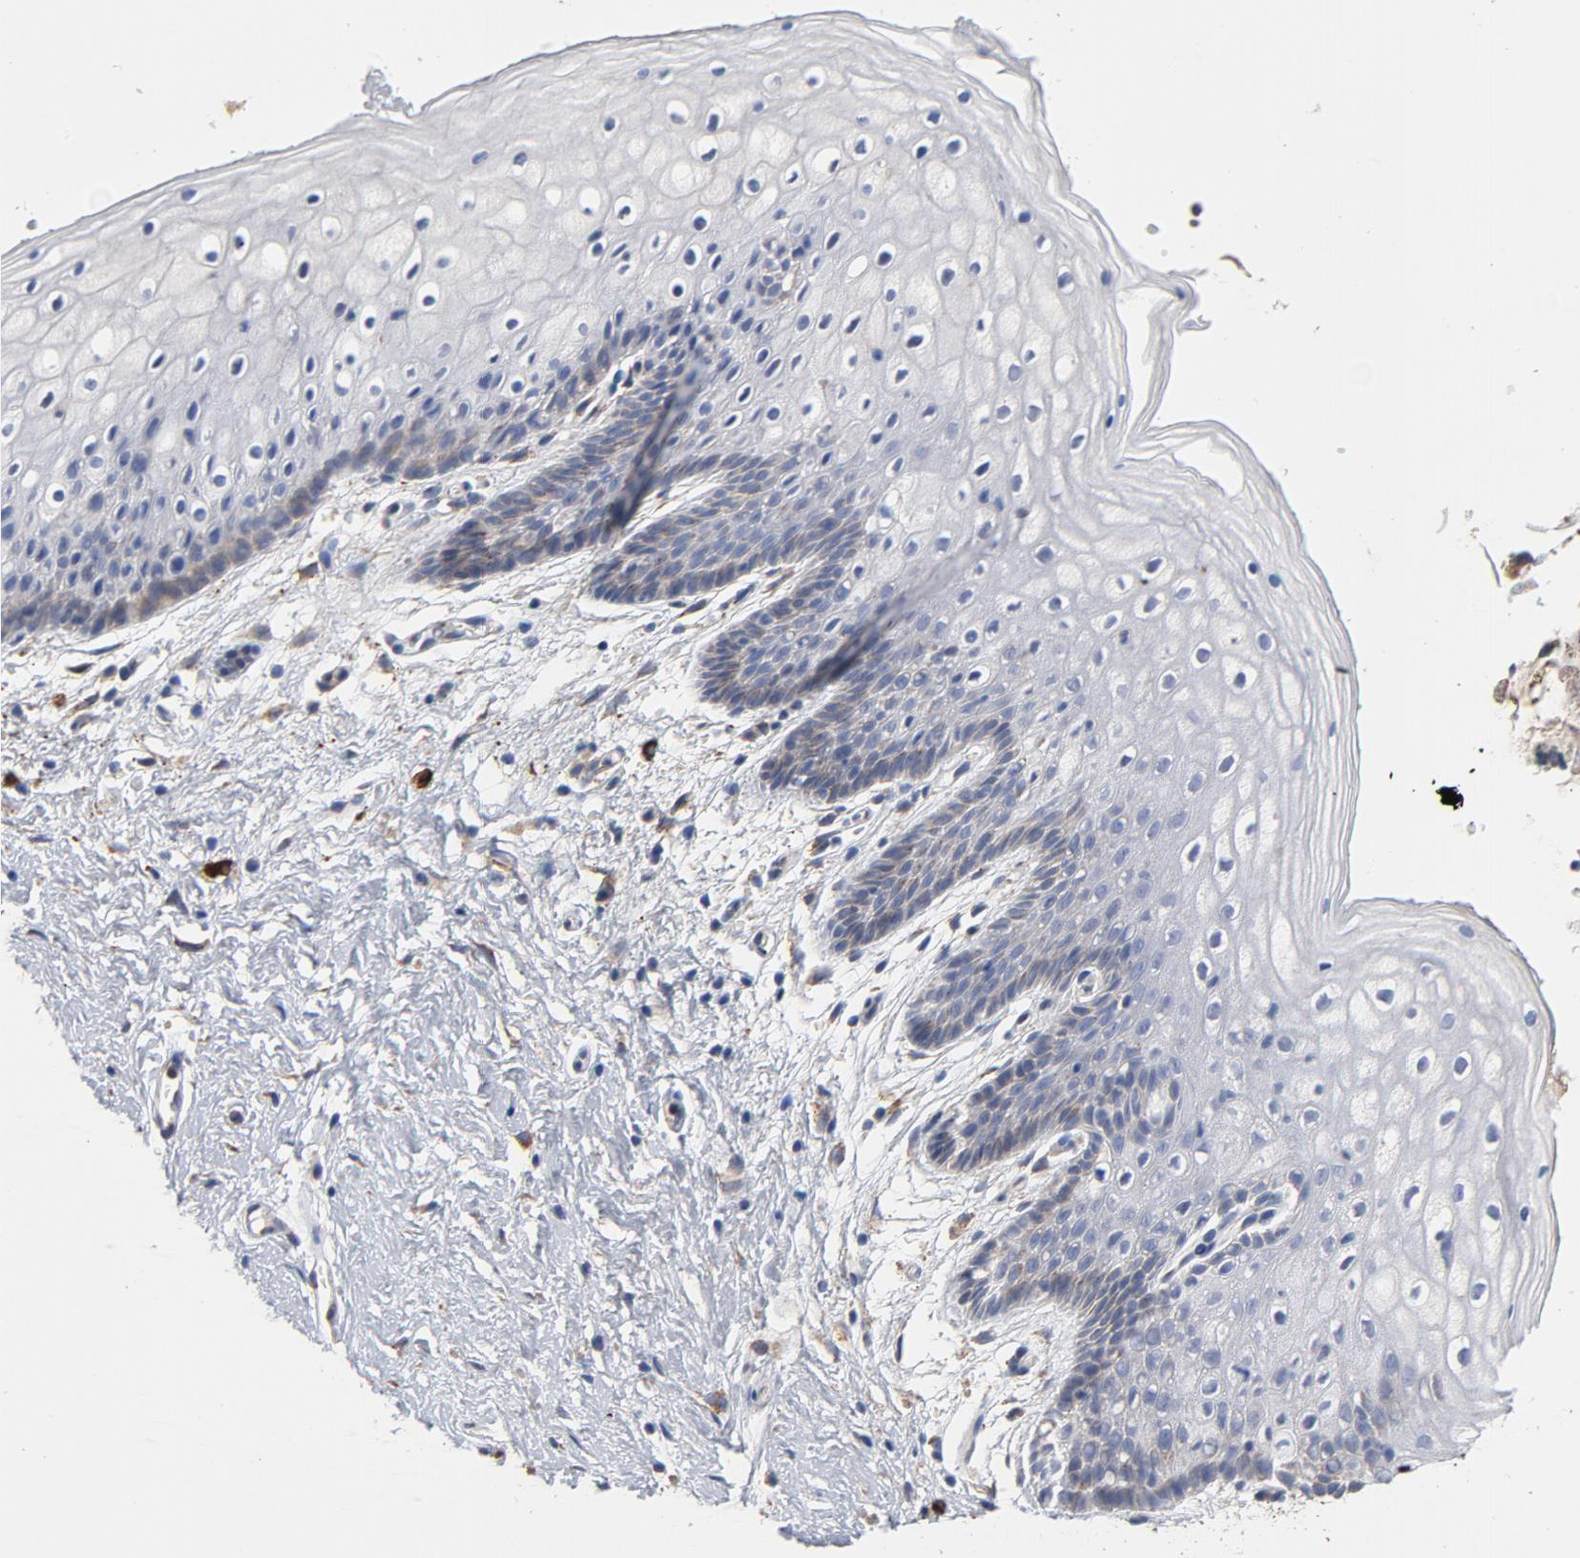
{"staining": {"intensity": "negative", "quantity": "none", "location": "none"}, "tissue": "vagina", "cell_type": "Squamous epithelial cells", "image_type": "normal", "snomed": [{"axis": "morphology", "description": "Normal tissue, NOS"}, {"axis": "topography", "description": "Vagina"}], "caption": "This is an immunohistochemistry (IHC) image of normal vagina. There is no staining in squamous epithelial cells.", "gene": "RAPGEF3", "patient": {"sex": "female", "age": 46}}